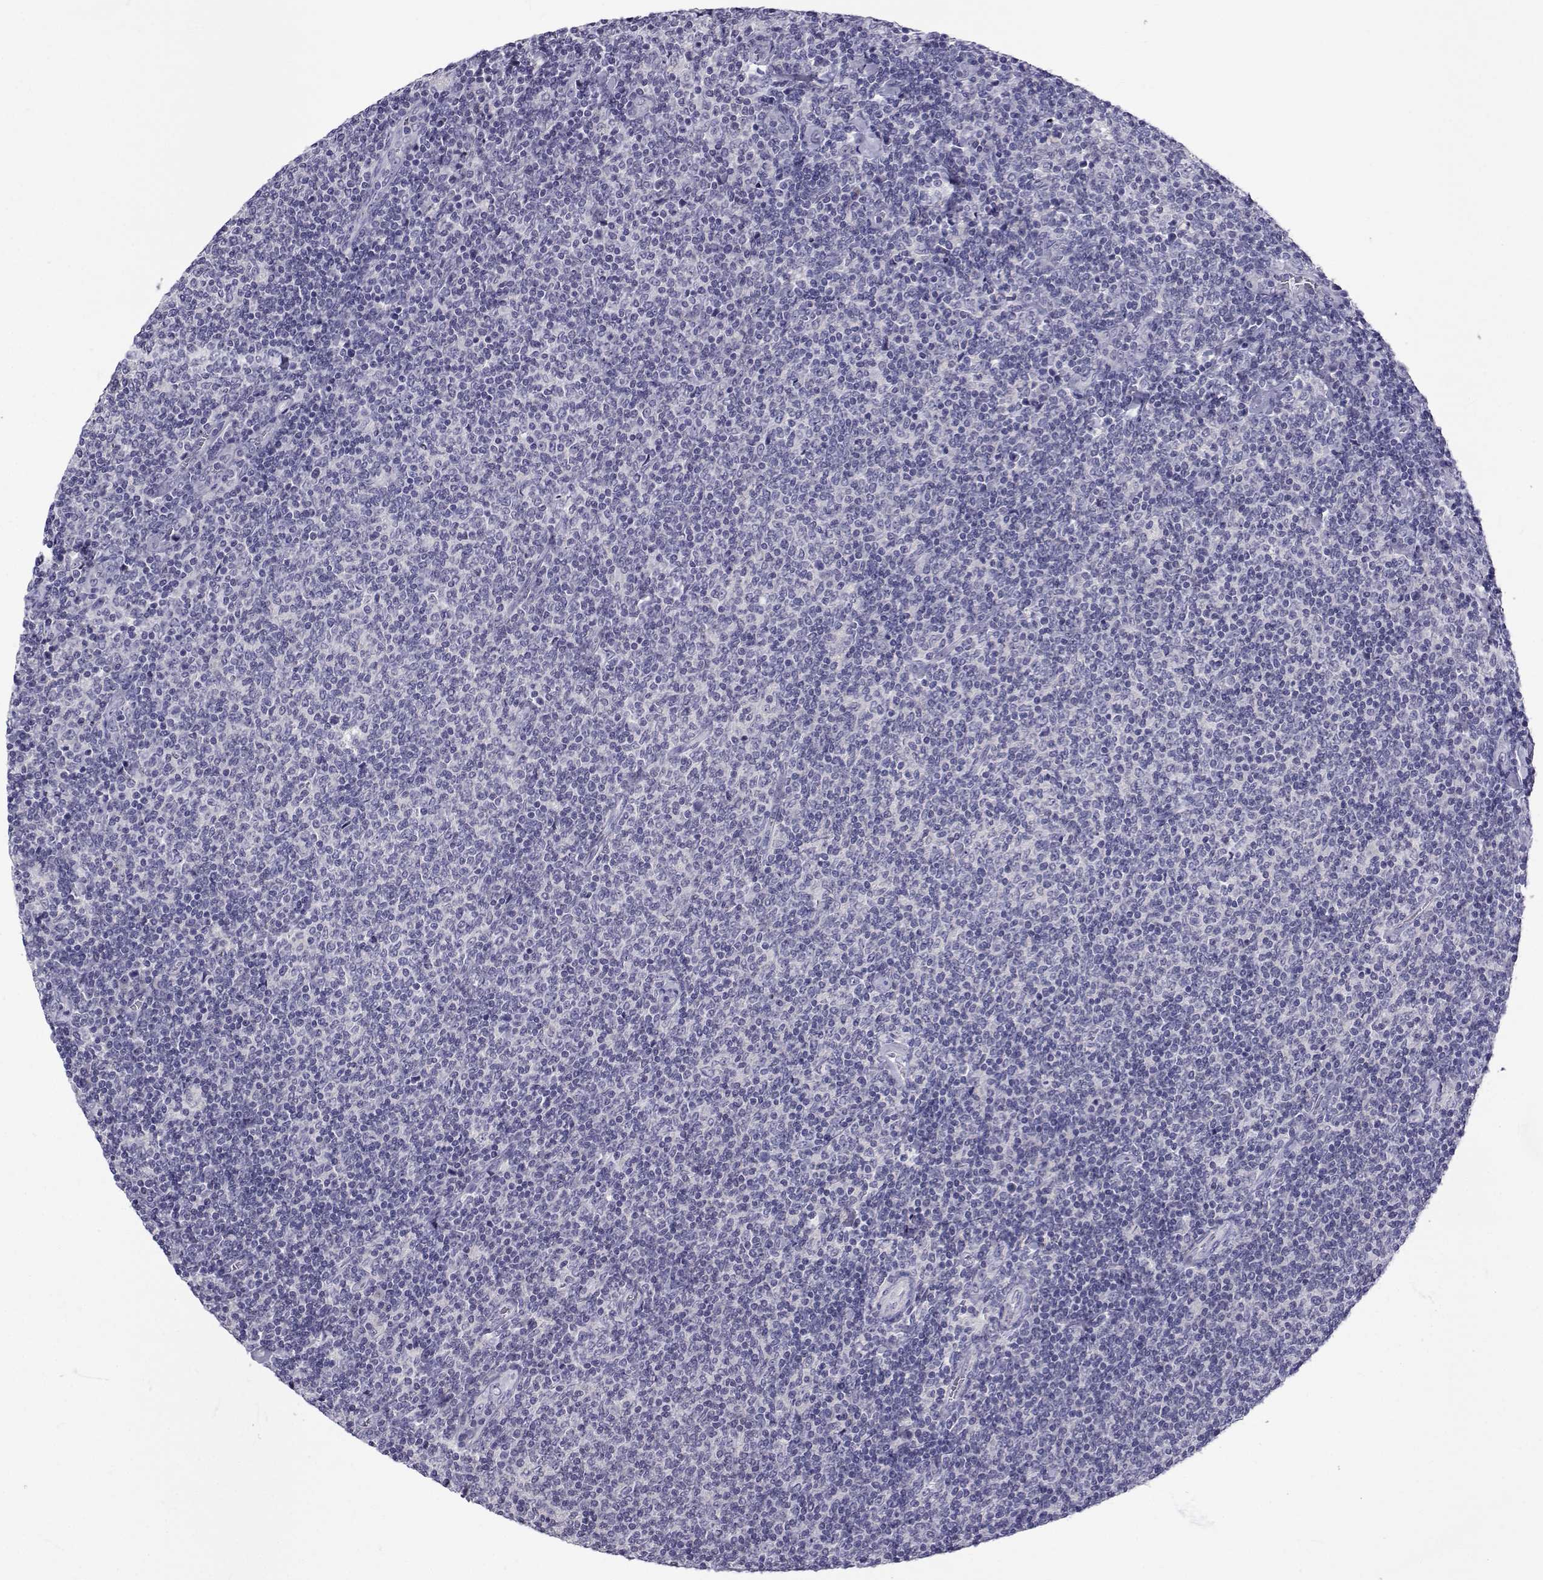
{"staining": {"intensity": "negative", "quantity": "none", "location": "none"}, "tissue": "lymphoma", "cell_type": "Tumor cells", "image_type": "cancer", "snomed": [{"axis": "morphology", "description": "Malignant lymphoma, non-Hodgkin's type, Low grade"}, {"axis": "topography", "description": "Lymph node"}], "caption": "A histopathology image of malignant lymphoma, non-Hodgkin's type (low-grade) stained for a protein displays no brown staining in tumor cells.", "gene": "SLC6A3", "patient": {"sex": "male", "age": 52}}